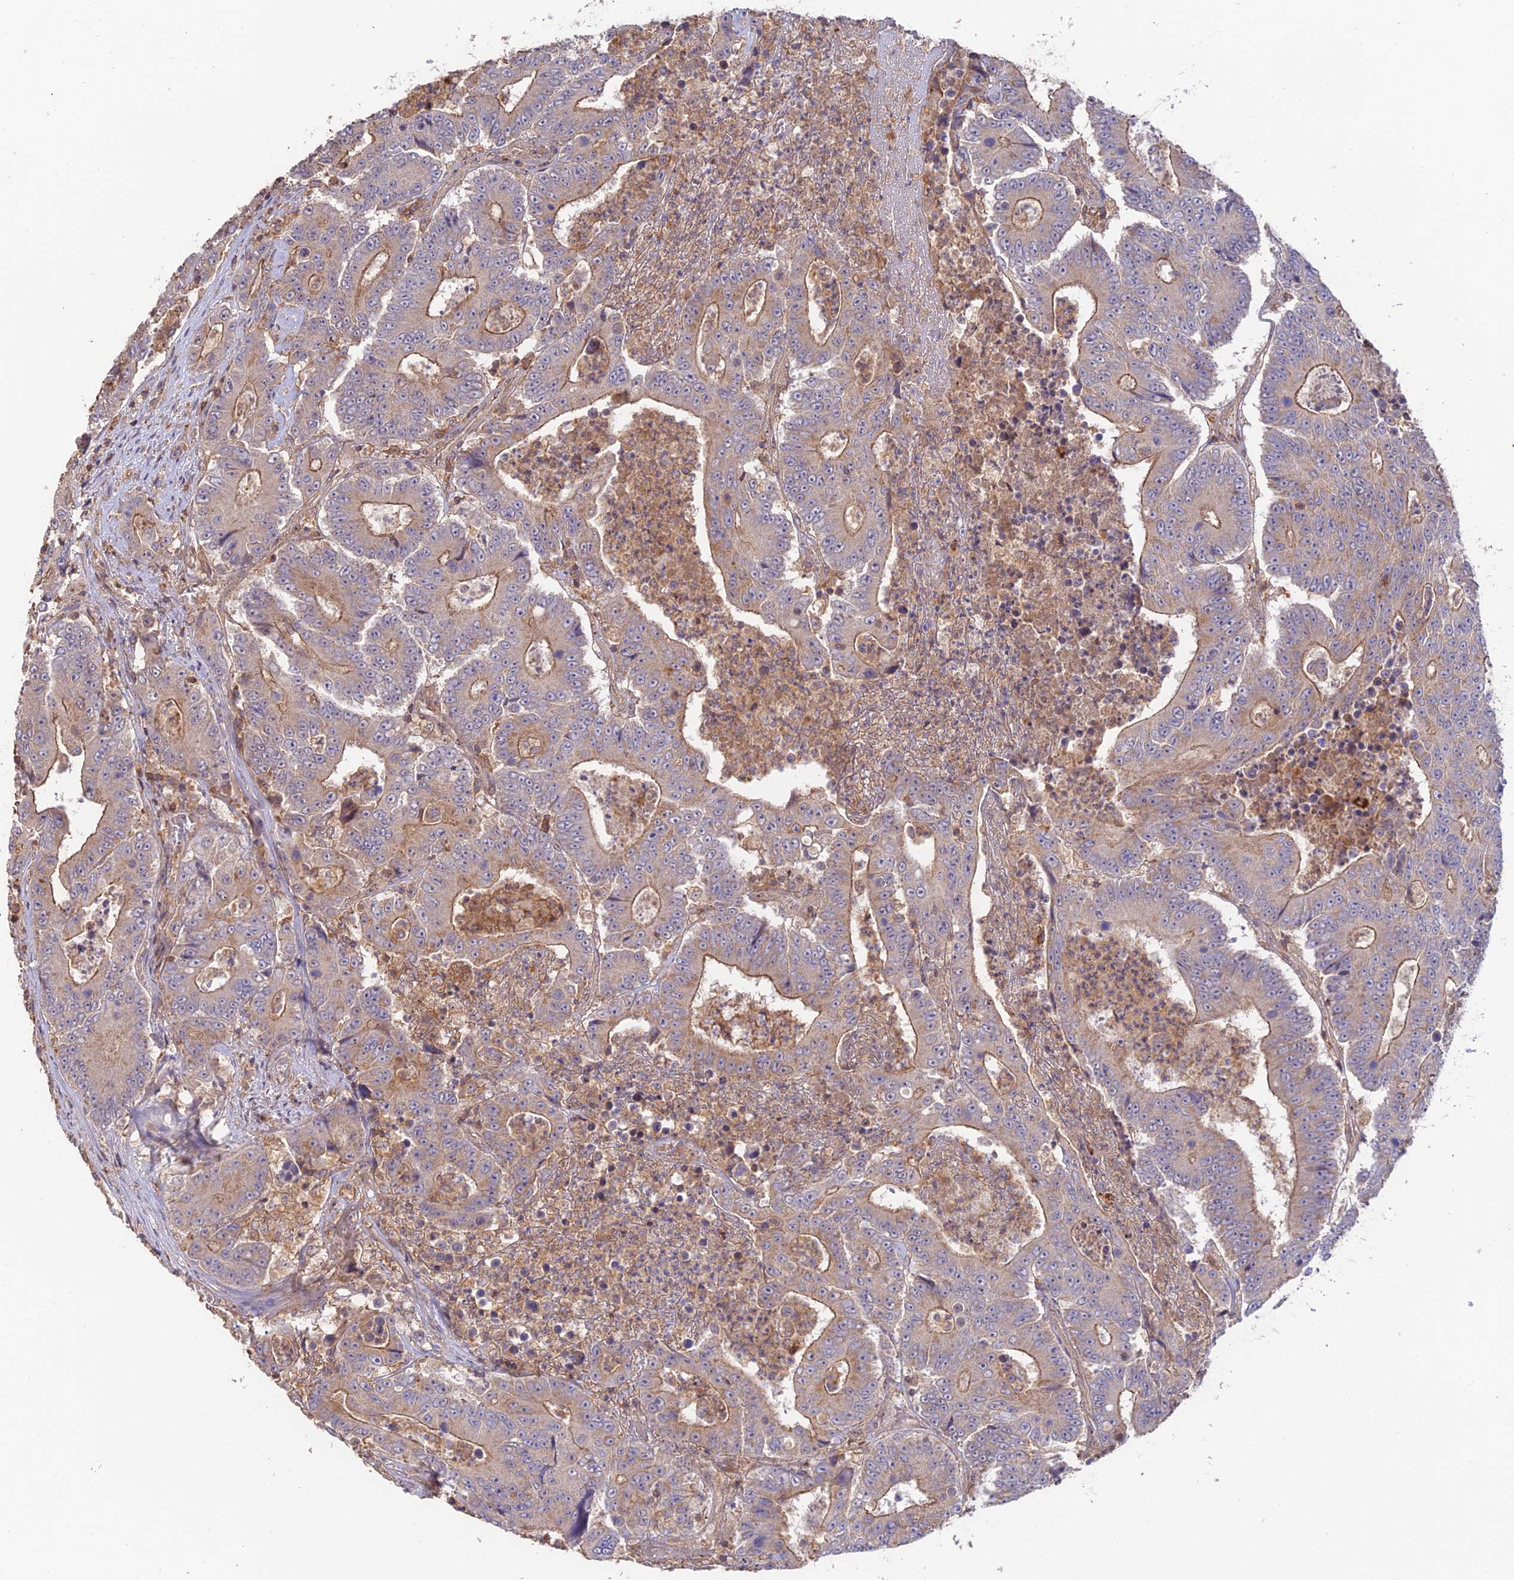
{"staining": {"intensity": "weak", "quantity": ">75%", "location": "cytoplasmic/membranous"}, "tissue": "colorectal cancer", "cell_type": "Tumor cells", "image_type": "cancer", "snomed": [{"axis": "morphology", "description": "Adenocarcinoma, NOS"}, {"axis": "topography", "description": "Colon"}], "caption": "A brown stain shows weak cytoplasmic/membranous positivity of a protein in human colorectal cancer tumor cells. The staining was performed using DAB to visualize the protein expression in brown, while the nuclei were stained in blue with hematoxylin (Magnification: 20x).", "gene": "CLCF1", "patient": {"sex": "male", "age": 83}}